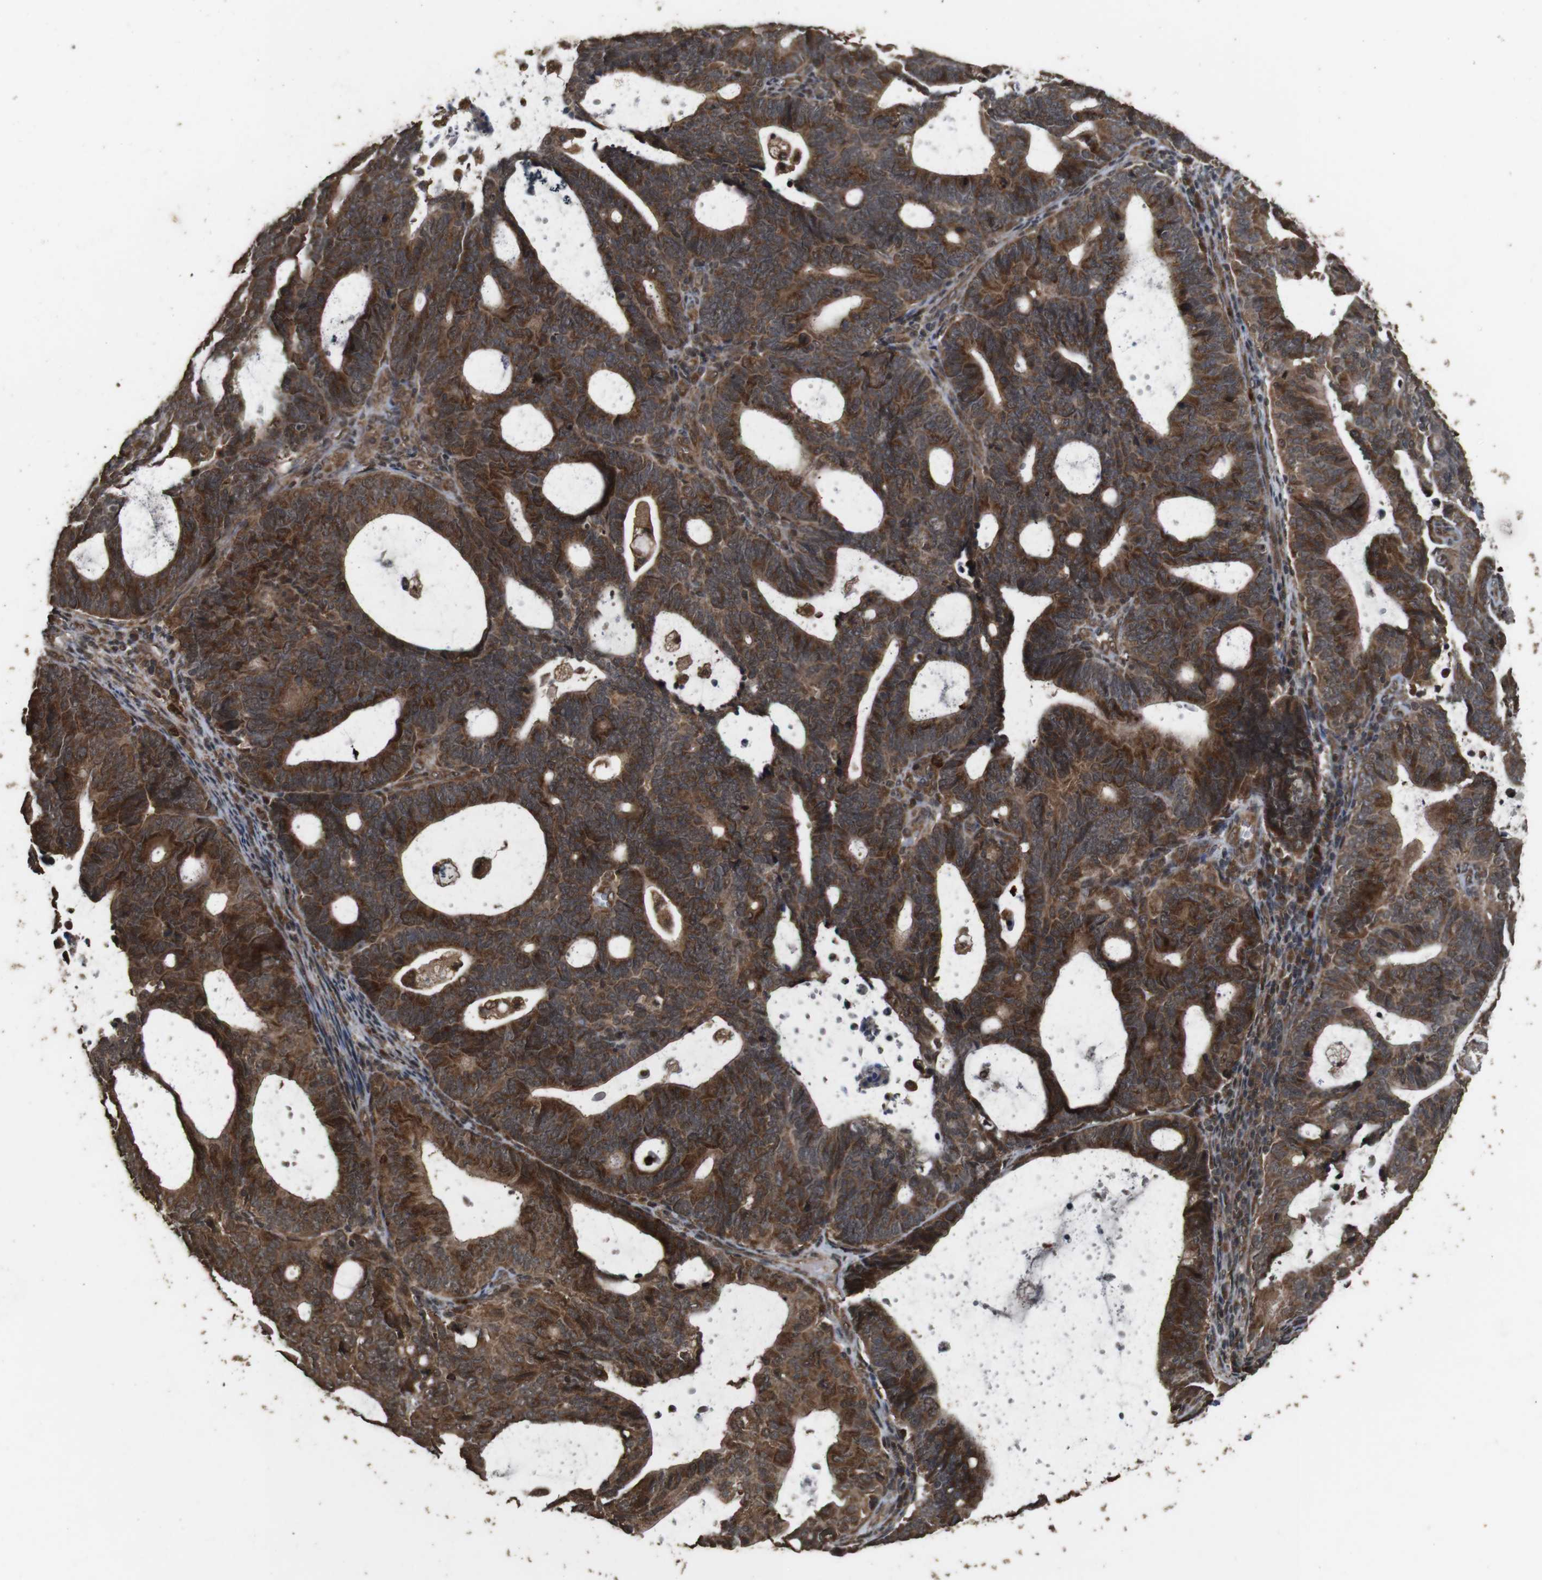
{"staining": {"intensity": "strong", "quantity": ">75%", "location": "cytoplasmic/membranous"}, "tissue": "endometrial cancer", "cell_type": "Tumor cells", "image_type": "cancer", "snomed": [{"axis": "morphology", "description": "Adenocarcinoma, NOS"}, {"axis": "topography", "description": "Uterus"}], "caption": "Immunohistochemical staining of human endometrial adenocarcinoma displays high levels of strong cytoplasmic/membranous positivity in approximately >75% of tumor cells. Immunohistochemistry (ihc) stains the protein of interest in brown and the nuclei are stained blue.", "gene": "RRAS2", "patient": {"sex": "female", "age": 83}}